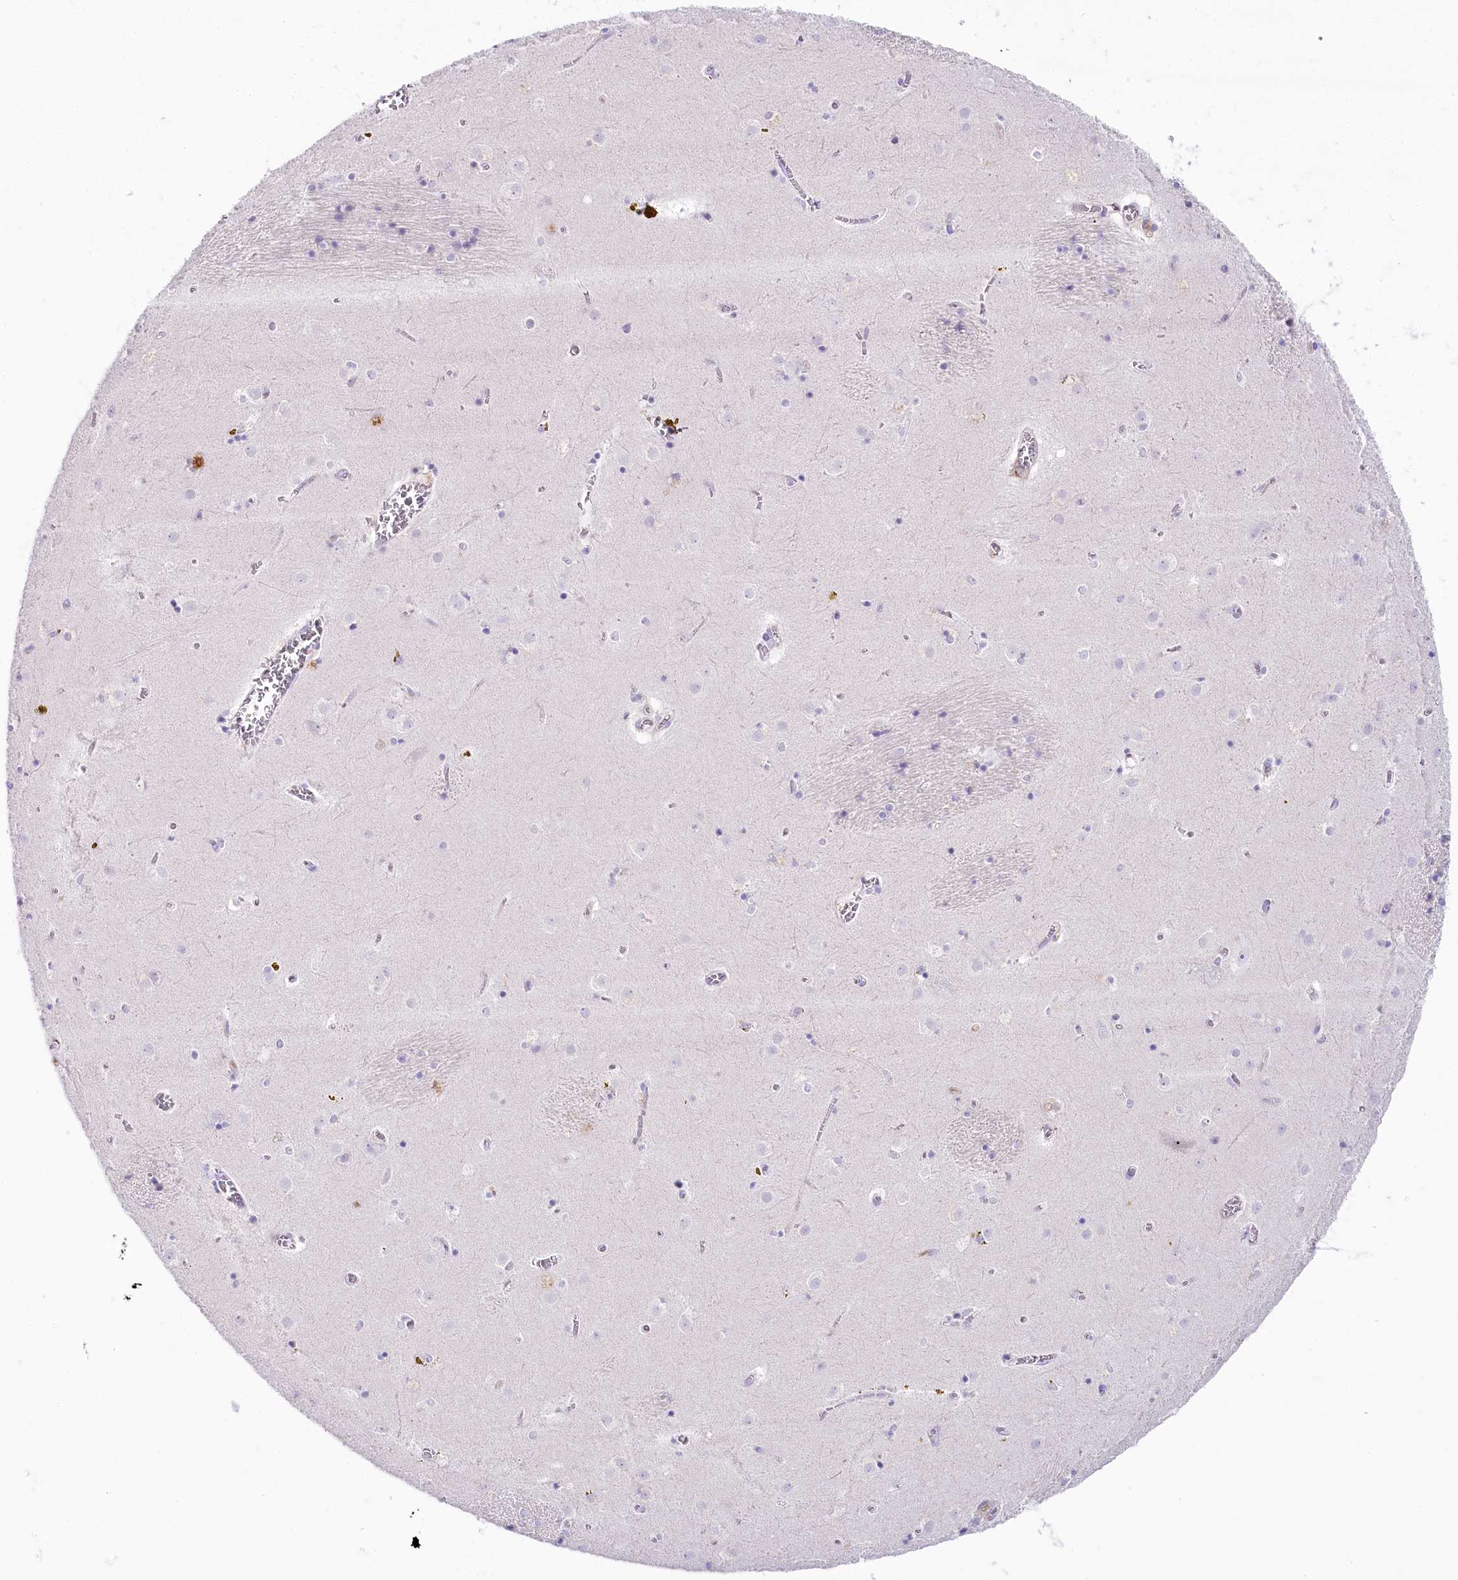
{"staining": {"intensity": "negative", "quantity": "none", "location": "none"}, "tissue": "caudate", "cell_type": "Glial cells", "image_type": "normal", "snomed": [{"axis": "morphology", "description": "Normal tissue, NOS"}, {"axis": "topography", "description": "Lateral ventricle wall"}], "caption": "Immunohistochemistry of benign human caudate displays no positivity in glial cells. The staining is performed using DAB brown chromogen with nuclei counter-stained in using hematoxylin.", "gene": "MYOZ1", "patient": {"sex": "male", "age": 70}}